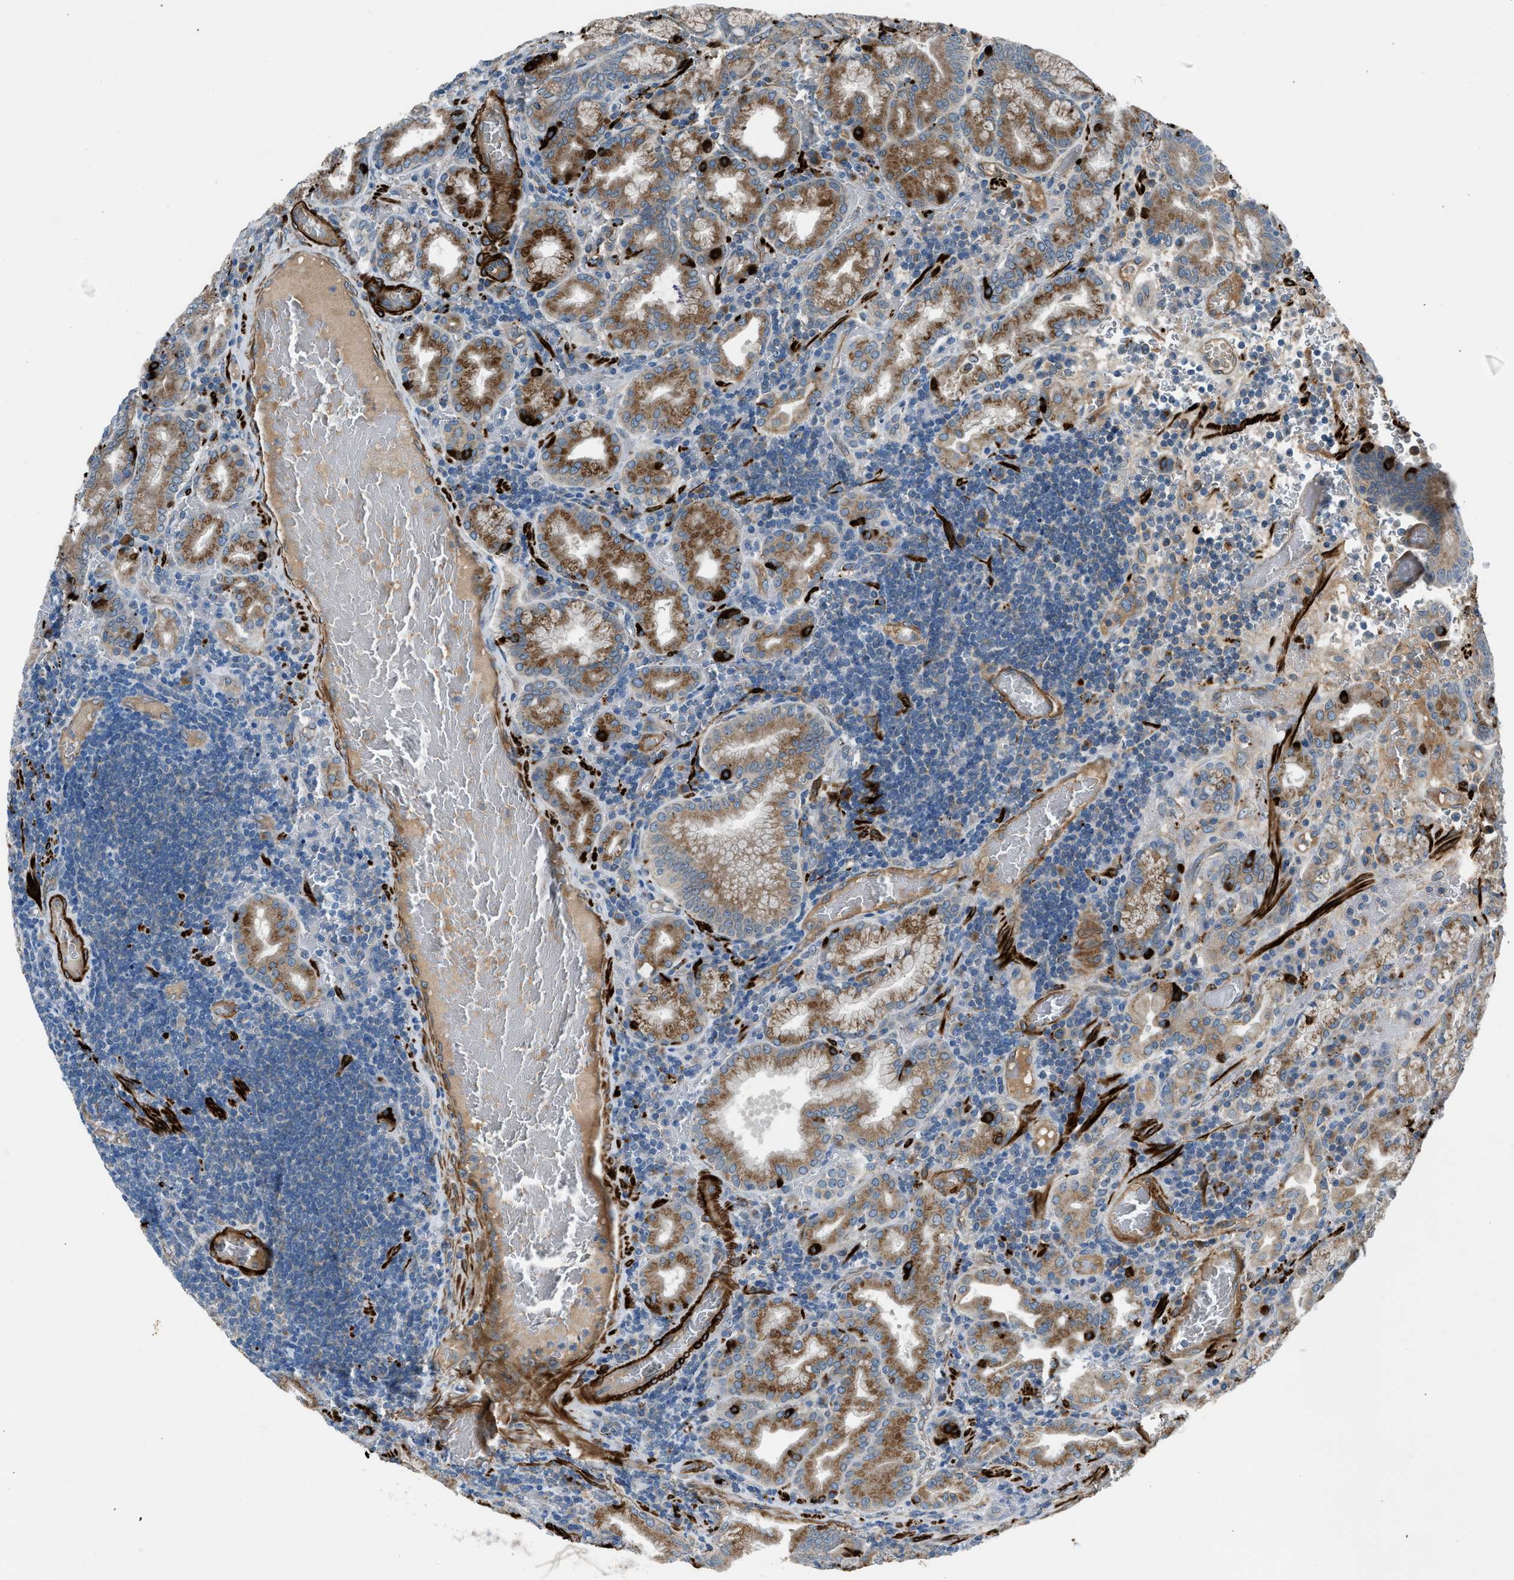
{"staining": {"intensity": "moderate", "quantity": ">75%", "location": "cytoplasmic/membranous"}, "tissue": "stomach", "cell_type": "Glandular cells", "image_type": "normal", "snomed": [{"axis": "morphology", "description": "Normal tissue, NOS"}, {"axis": "morphology", "description": "Carcinoid, malignant, NOS"}, {"axis": "topography", "description": "Stomach, upper"}], "caption": "Immunohistochemistry (IHC) (DAB) staining of benign stomach shows moderate cytoplasmic/membranous protein staining in about >75% of glandular cells.", "gene": "LMBR1", "patient": {"sex": "male", "age": 39}}